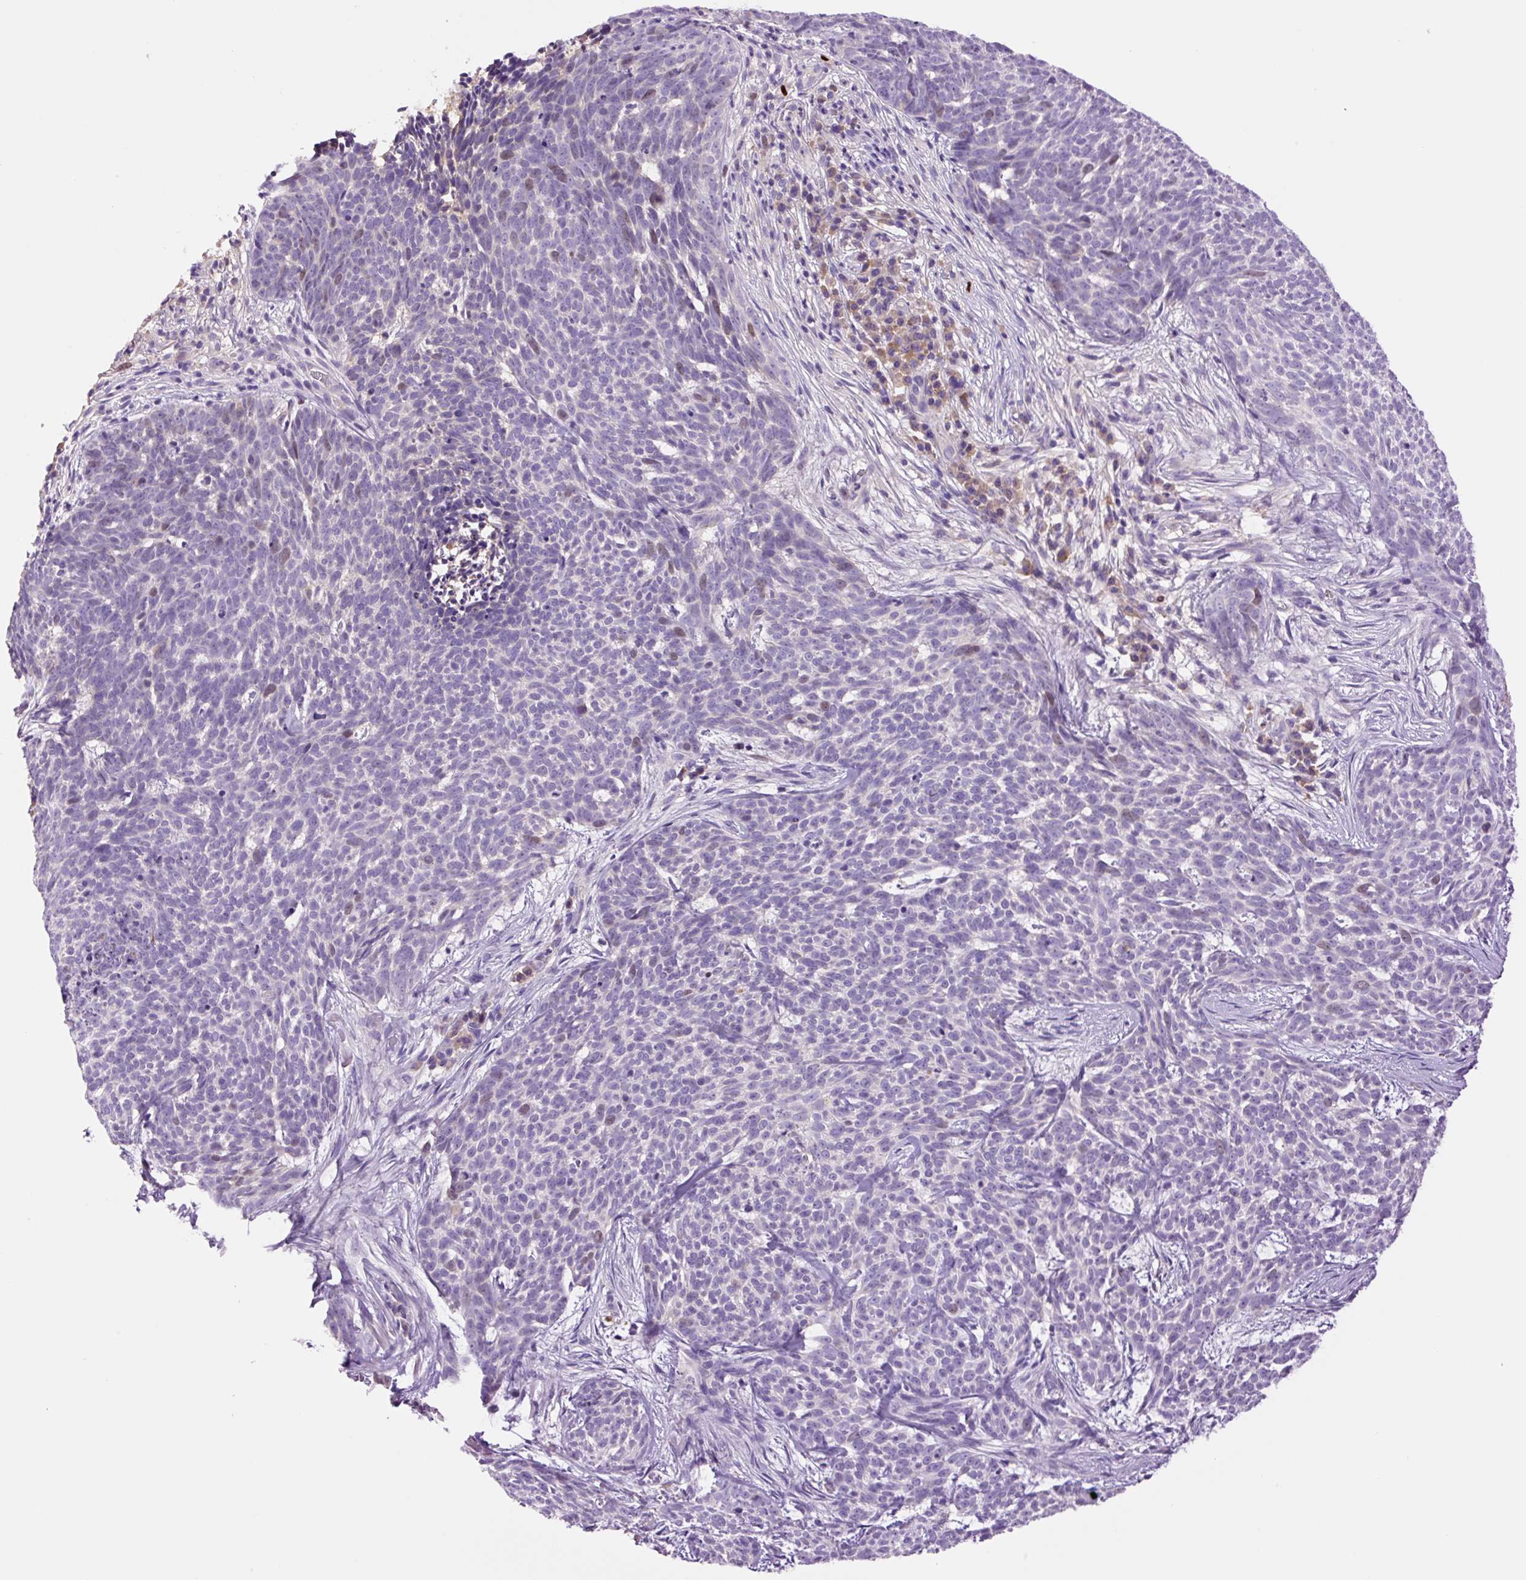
{"staining": {"intensity": "negative", "quantity": "none", "location": "none"}, "tissue": "skin cancer", "cell_type": "Tumor cells", "image_type": "cancer", "snomed": [{"axis": "morphology", "description": "Basal cell carcinoma"}, {"axis": "topography", "description": "Skin"}], "caption": "This is a histopathology image of IHC staining of skin cancer, which shows no staining in tumor cells. The staining is performed using DAB brown chromogen with nuclei counter-stained in using hematoxylin.", "gene": "DPPA4", "patient": {"sex": "female", "age": 93}}